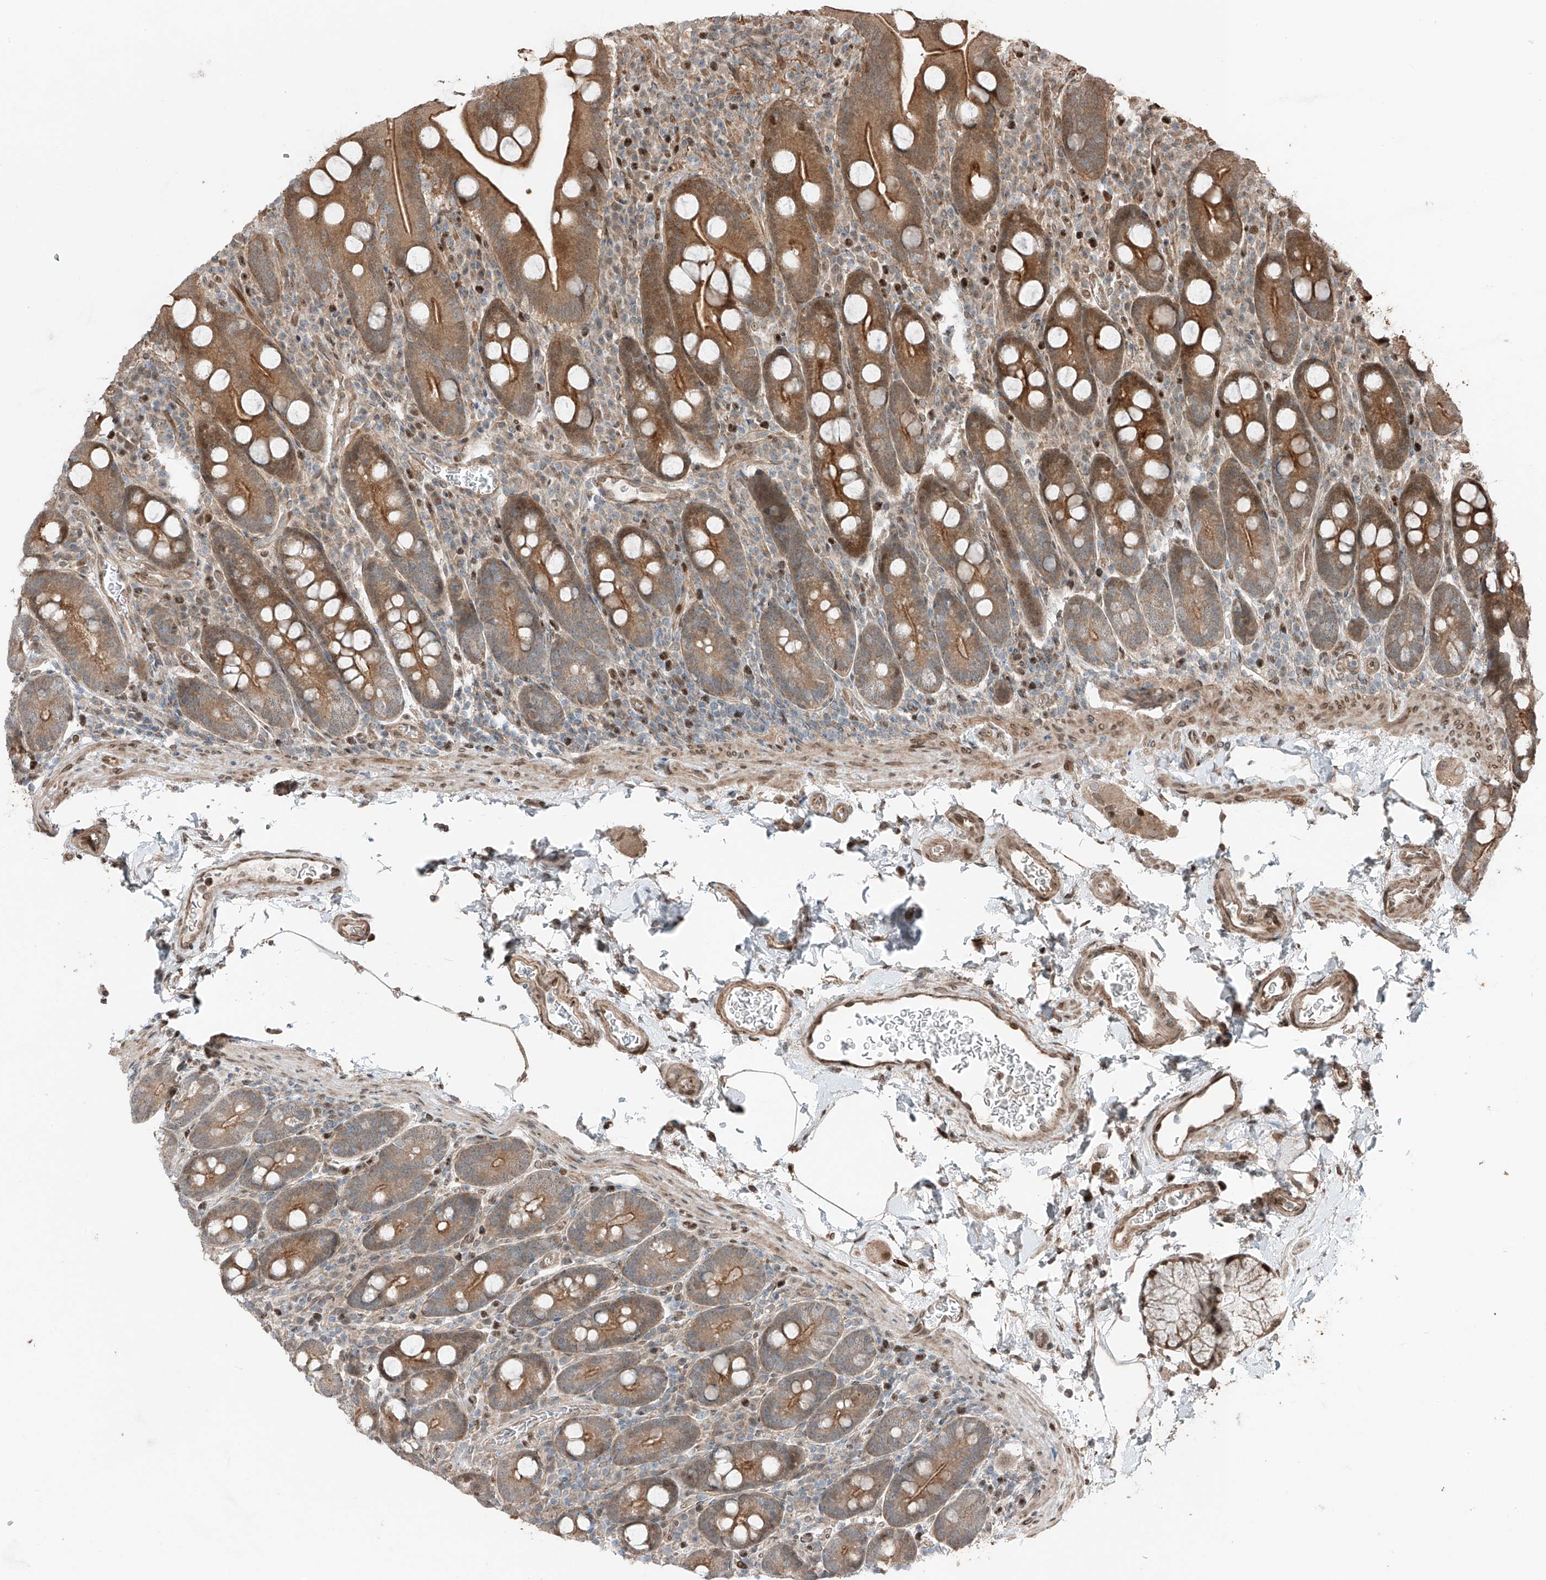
{"staining": {"intensity": "moderate", "quantity": ">75%", "location": "cytoplasmic/membranous"}, "tissue": "duodenum", "cell_type": "Glandular cells", "image_type": "normal", "snomed": [{"axis": "morphology", "description": "Normal tissue, NOS"}, {"axis": "topography", "description": "Duodenum"}], "caption": "Immunohistochemistry (IHC) (DAB) staining of unremarkable human duodenum demonstrates moderate cytoplasmic/membranous protein staining in approximately >75% of glandular cells.", "gene": "CEP162", "patient": {"sex": "male", "age": 35}}